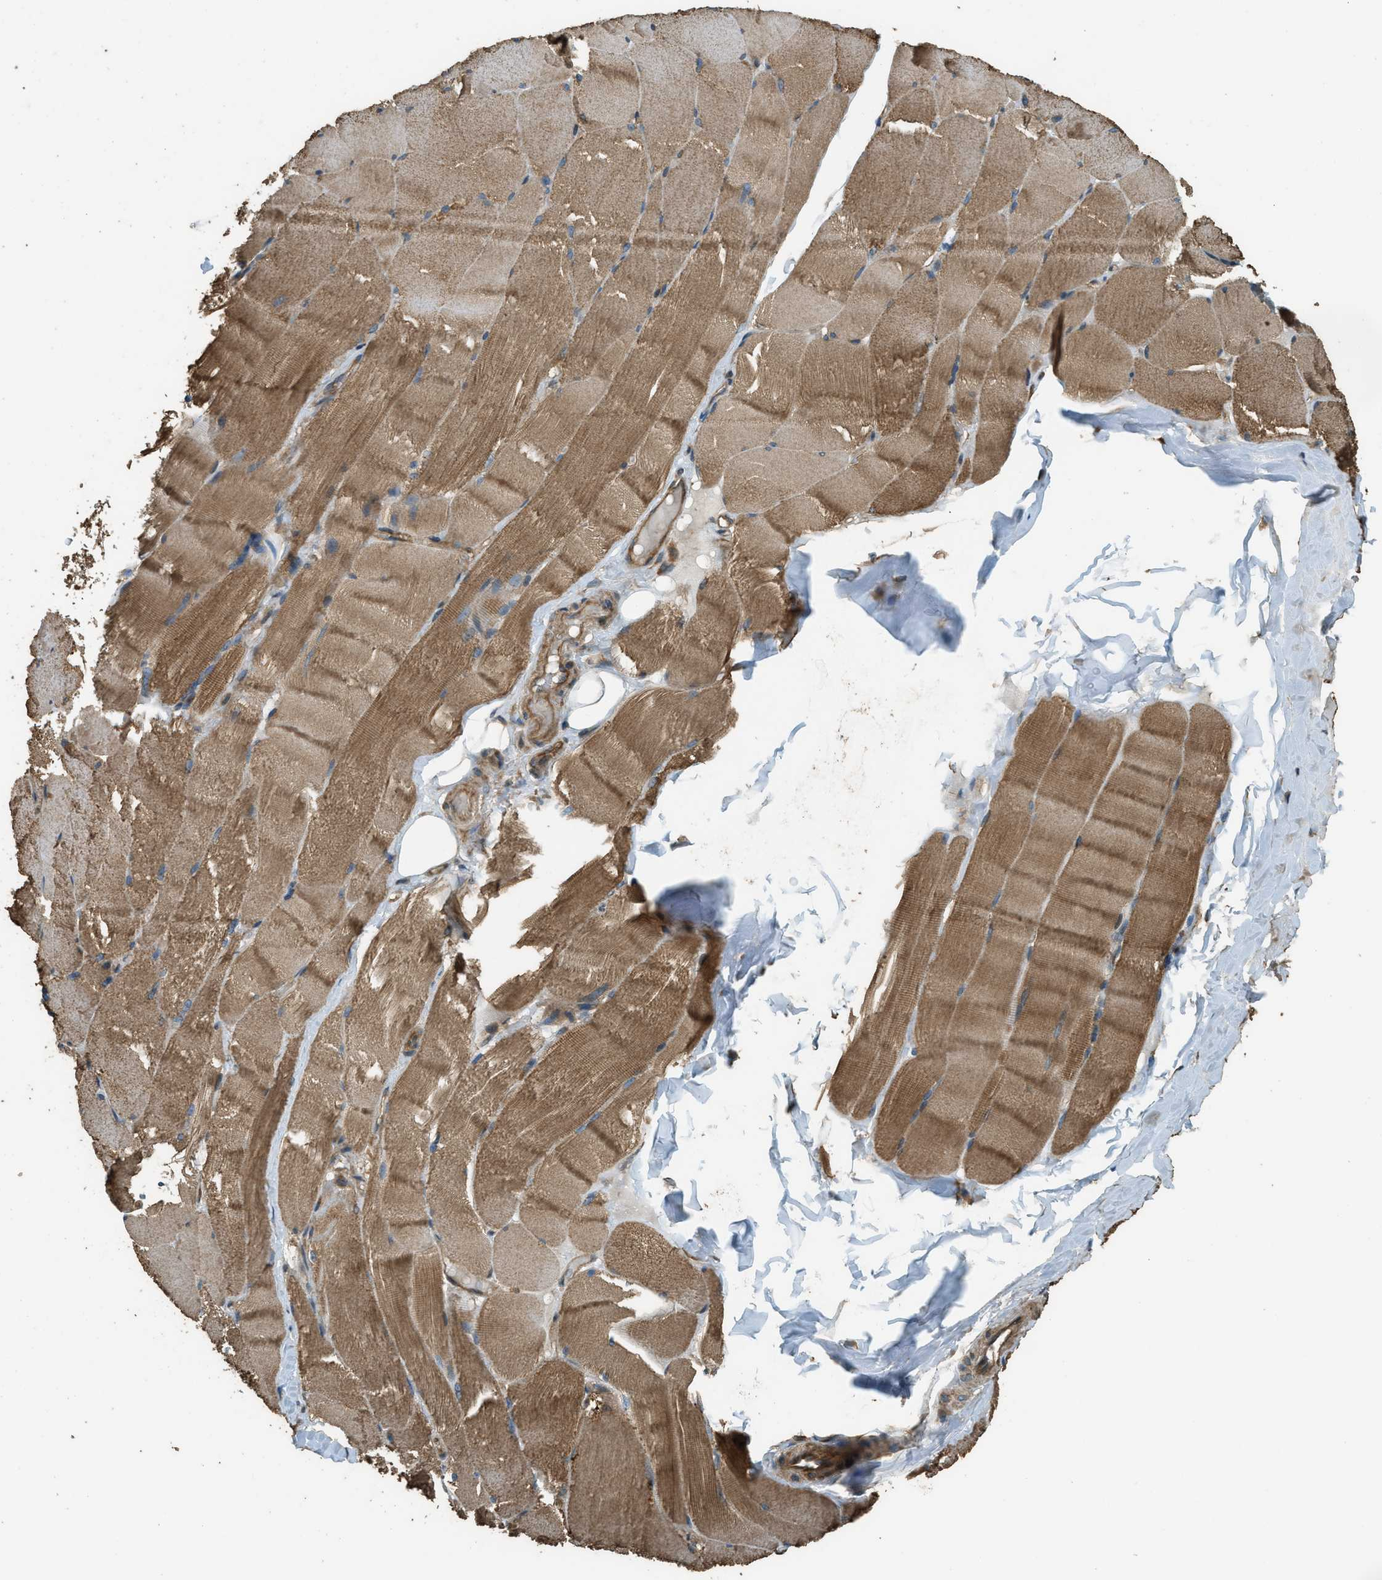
{"staining": {"intensity": "moderate", "quantity": ">75%", "location": "cytoplasmic/membranous"}, "tissue": "skeletal muscle", "cell_type": "Myocytes", "image_type": "normal", "snomed": [{"axis": "morphology", "description": "Normal tissue, NOS"}, {"axis": "topography", "description": "Skin"}, {"axis": "topography", "description": "Skeletal muscle"}], "caption": "Immunohistochemical staining of normal human skeletal muscle shows moderate cytoplasmic/membranous protein staining in approximately >75% of myocytes.", "gene": "MARS1", "patient": {"sex": "male", "age": 83}}